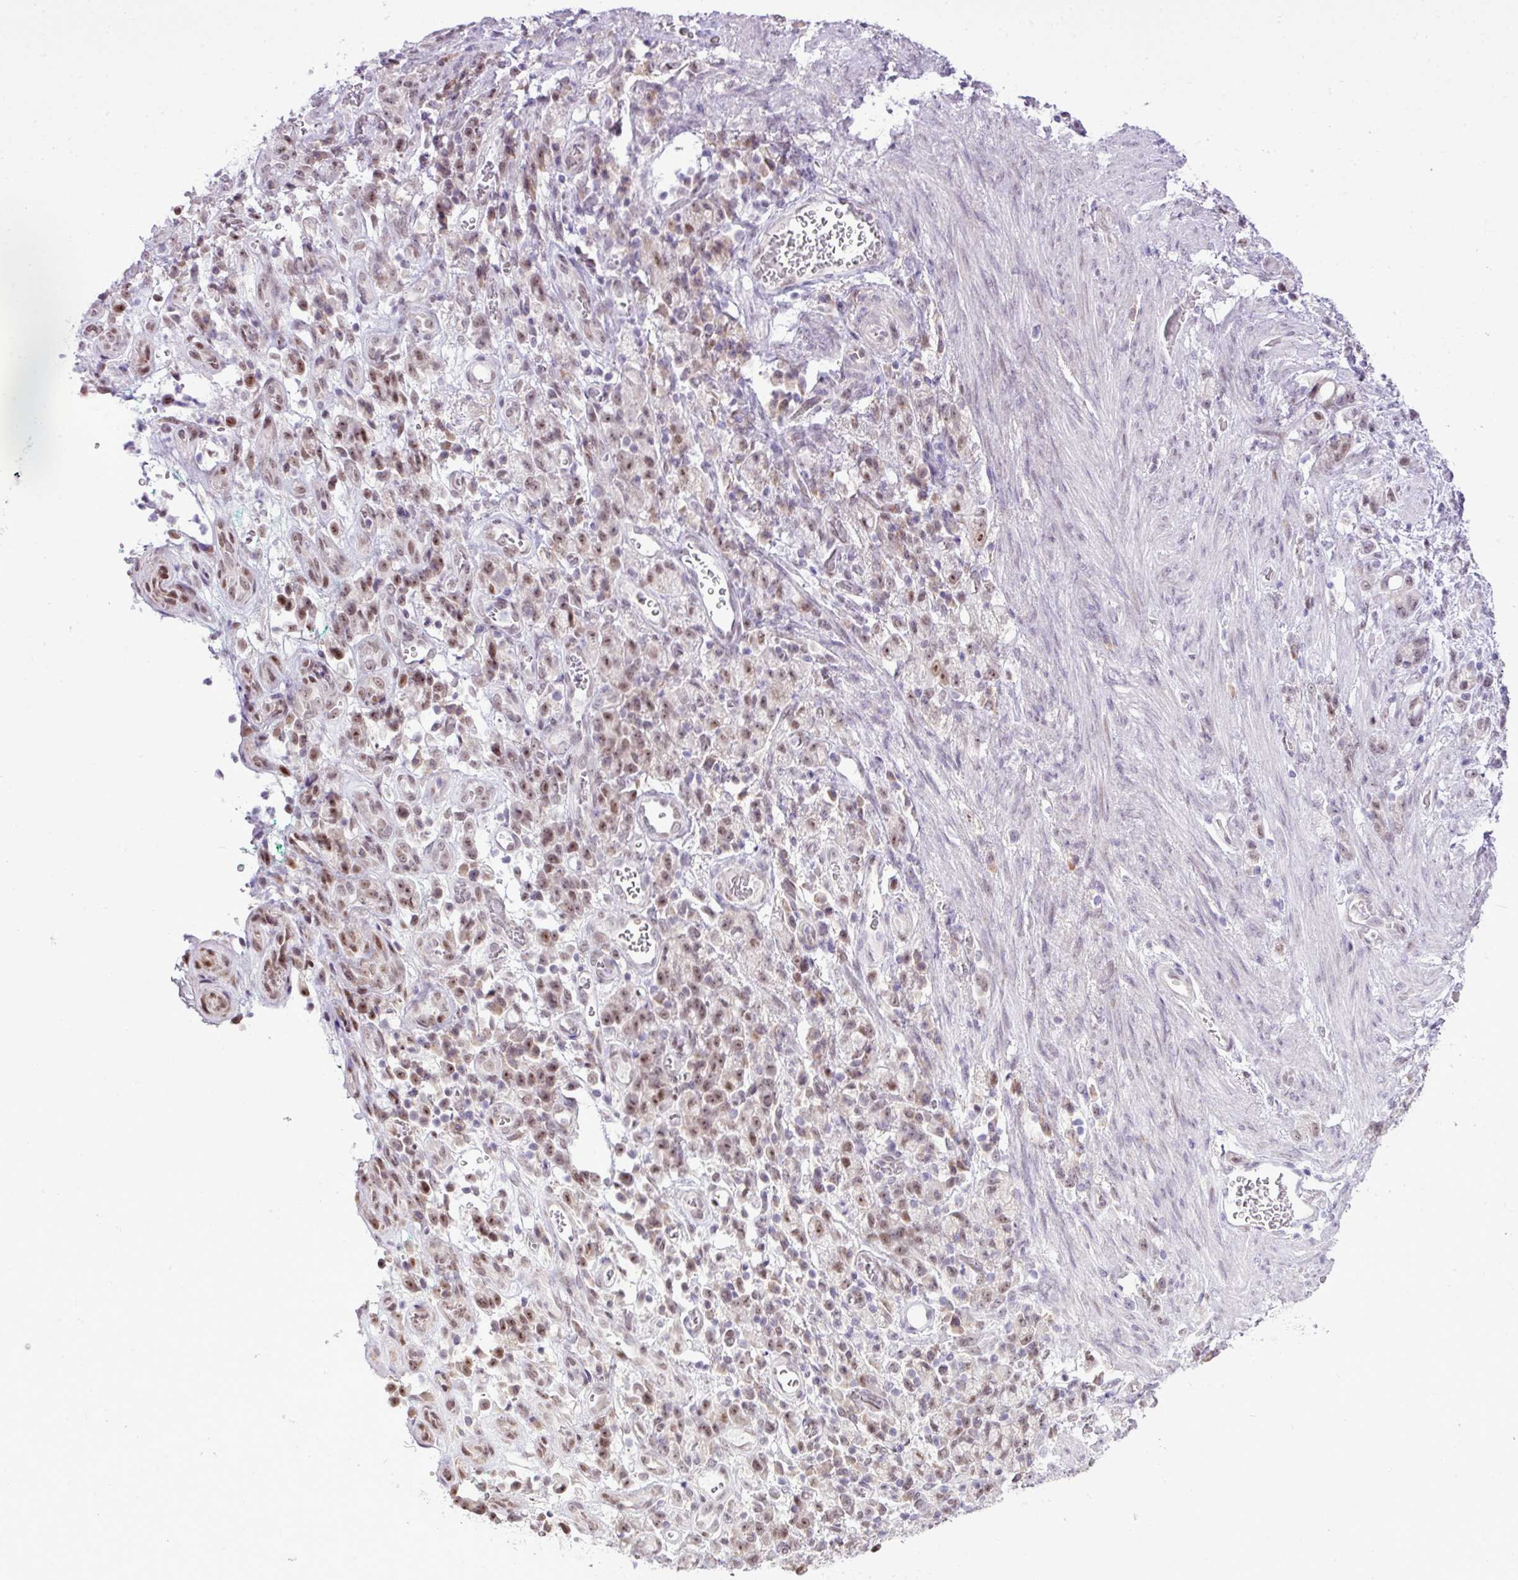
{"staining": {"intensity": "moderate", "quantity": ">75%", "location": "nuclear"}, "tissue": "stomach cancer", "cell_type": "Tumor cells", "image_type": "cancer", "snomed": [{"axis": "morphology", "description": "Adenocarcinoma, NOS"}, {"axis": "topography", "description": "Stomach"}], "caption": "The image shows immunohistochemical staining of stomach cancer. There is moderate nuclear expression is appreciated in approximately >75% of tumor cells. Using DAB (3,3'-diaminobenzidine) (brown) and hematoxylin (blue) stains, captured at high magnification using brightfield microscopy.", "gene": "ELOA2", "patient": {"sex": "male", "age": 77}}